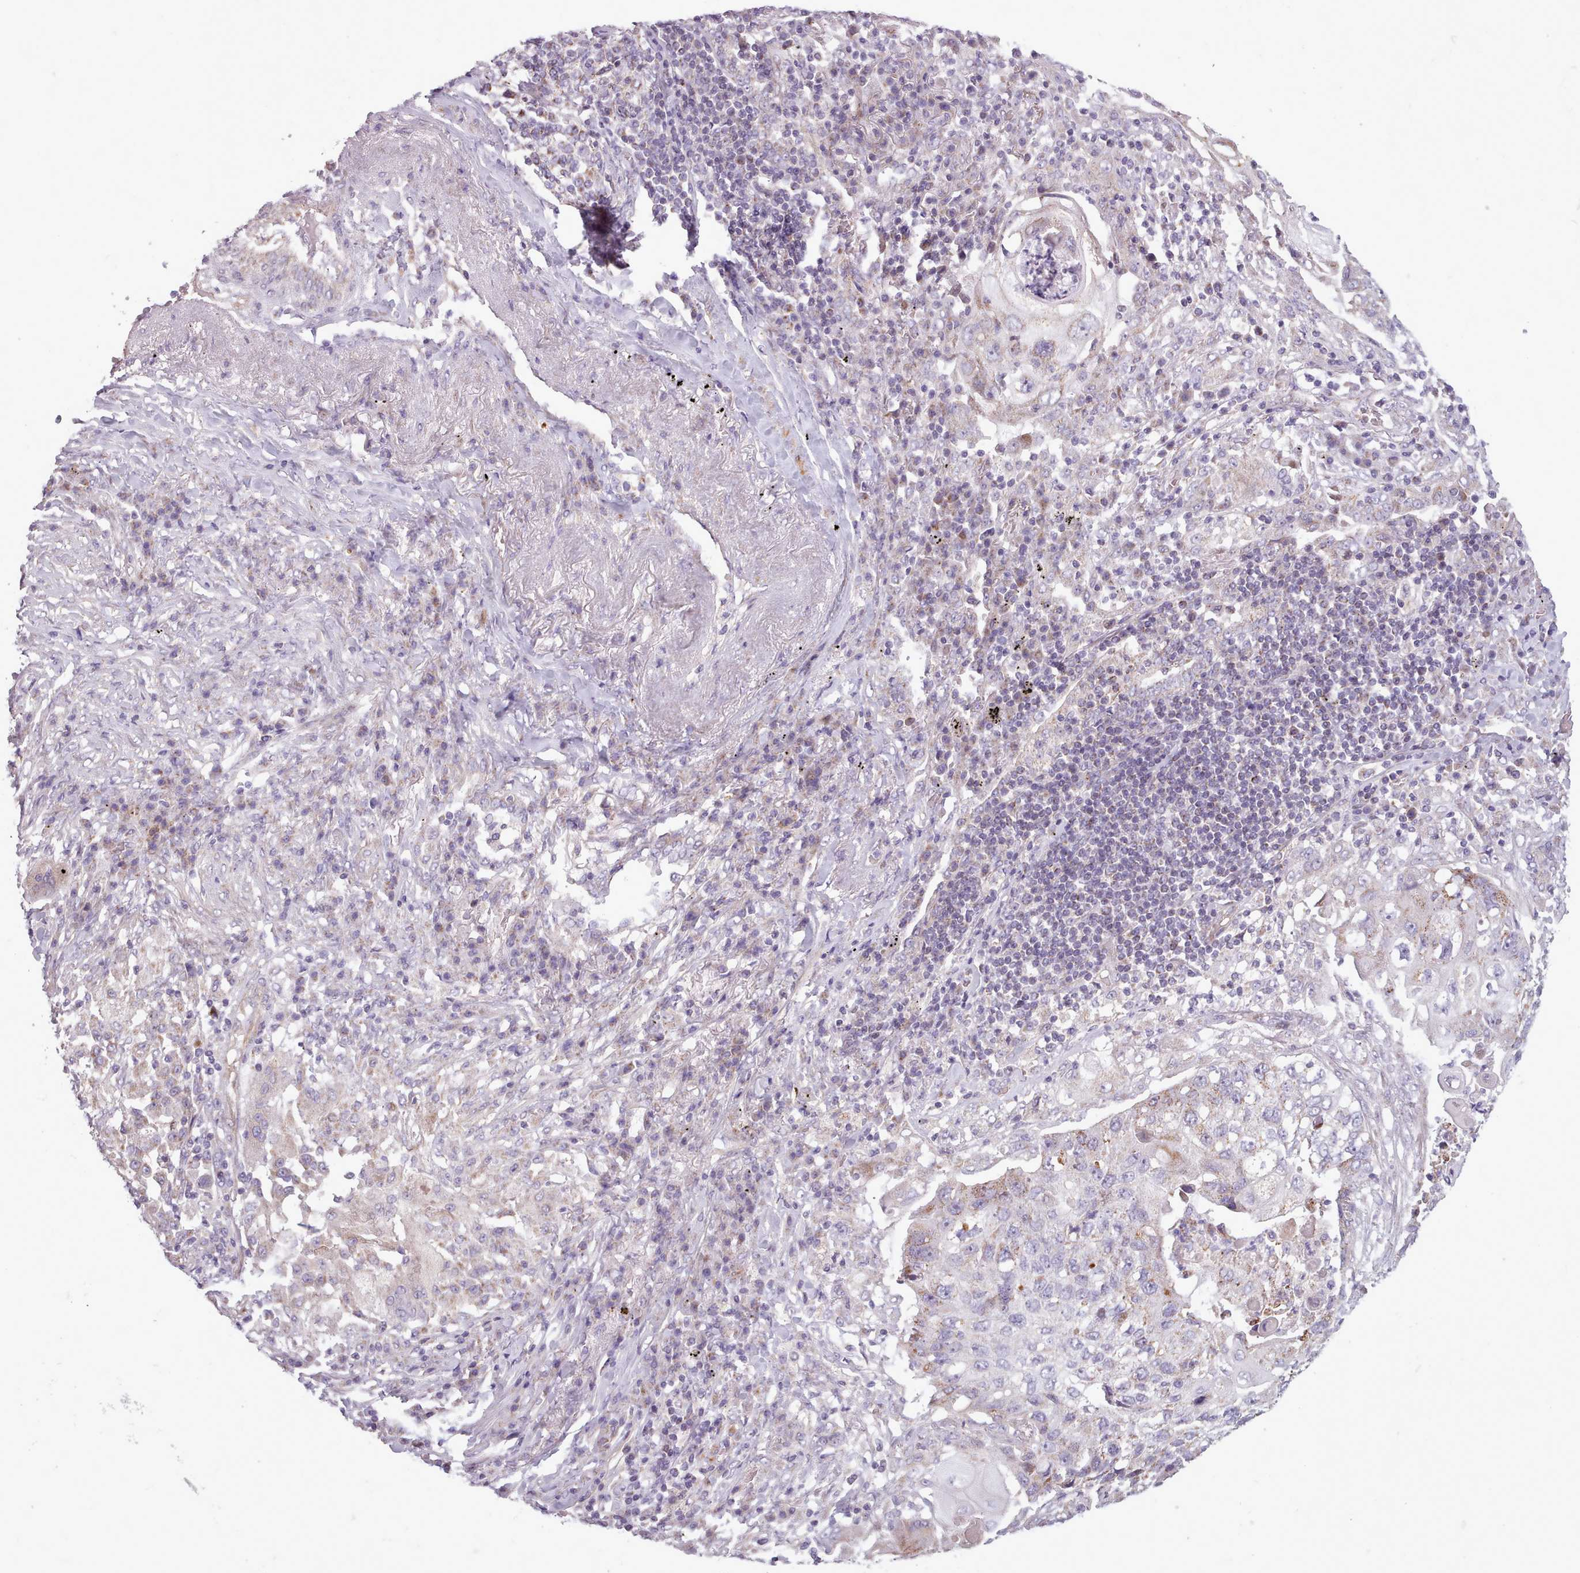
{"staining": {"intensity": "negative", "quantity": "none", "location": "none"}, "tissue": "lung cancer", "cell_type": "Tumor cells", "image_type": "cancer", "snomed": [{"axis": "morphology", "description": "Squamous cell carcinoma, NOS"}, {"axis": "topography", "description": "Lung"}], "caption": "A high-resolution photomicrograph shows IHC staining of lung cancer (squamous cell carcinoma), which shows no significant positivity in tumor cells. (DAB immunohistochemistry (IHC) visualized using brightfield microscopy, high magnification).", "gene": "AVL9", "patient": {"sex": "female", "age": 63}}